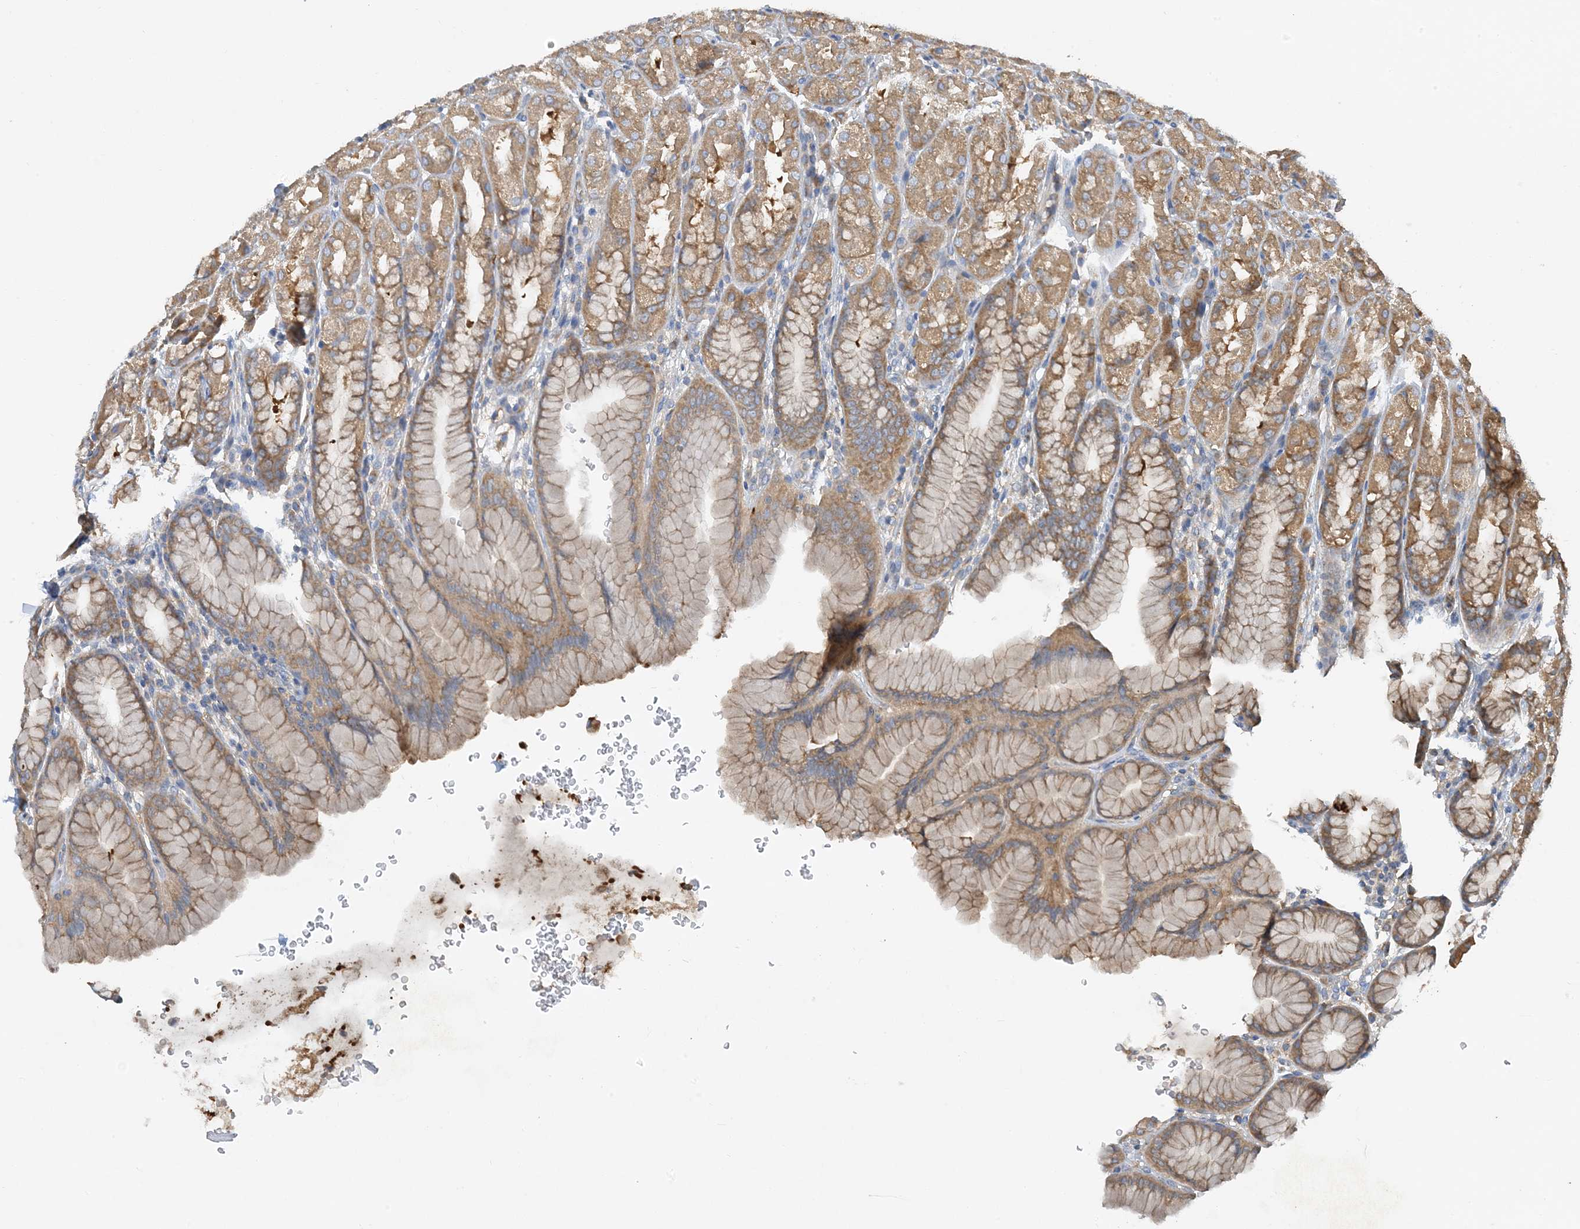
{"staining": {"intensity": "moderate", "quantity": ">75%", "location": "cytoplasmic/membranous"}, "tissue": "stomach", "cell_type": "Glandular cells", "image_type": "normal", "snomed": [{"axis": "morphology", "description": "Normal tissue, NOS"}, {"axis": "topography", "description": "Stomach"}], "caption": "Stomach was stained to show a protein in brown. There is medium levels of moderate cytoplasmic/membranous staining in about >75% of glandular cells. Ihc stains the protein in brown and the nuclei are stained blue.", "gene": "SIDT1", "patient": {"sex": "male", "age": 42}}